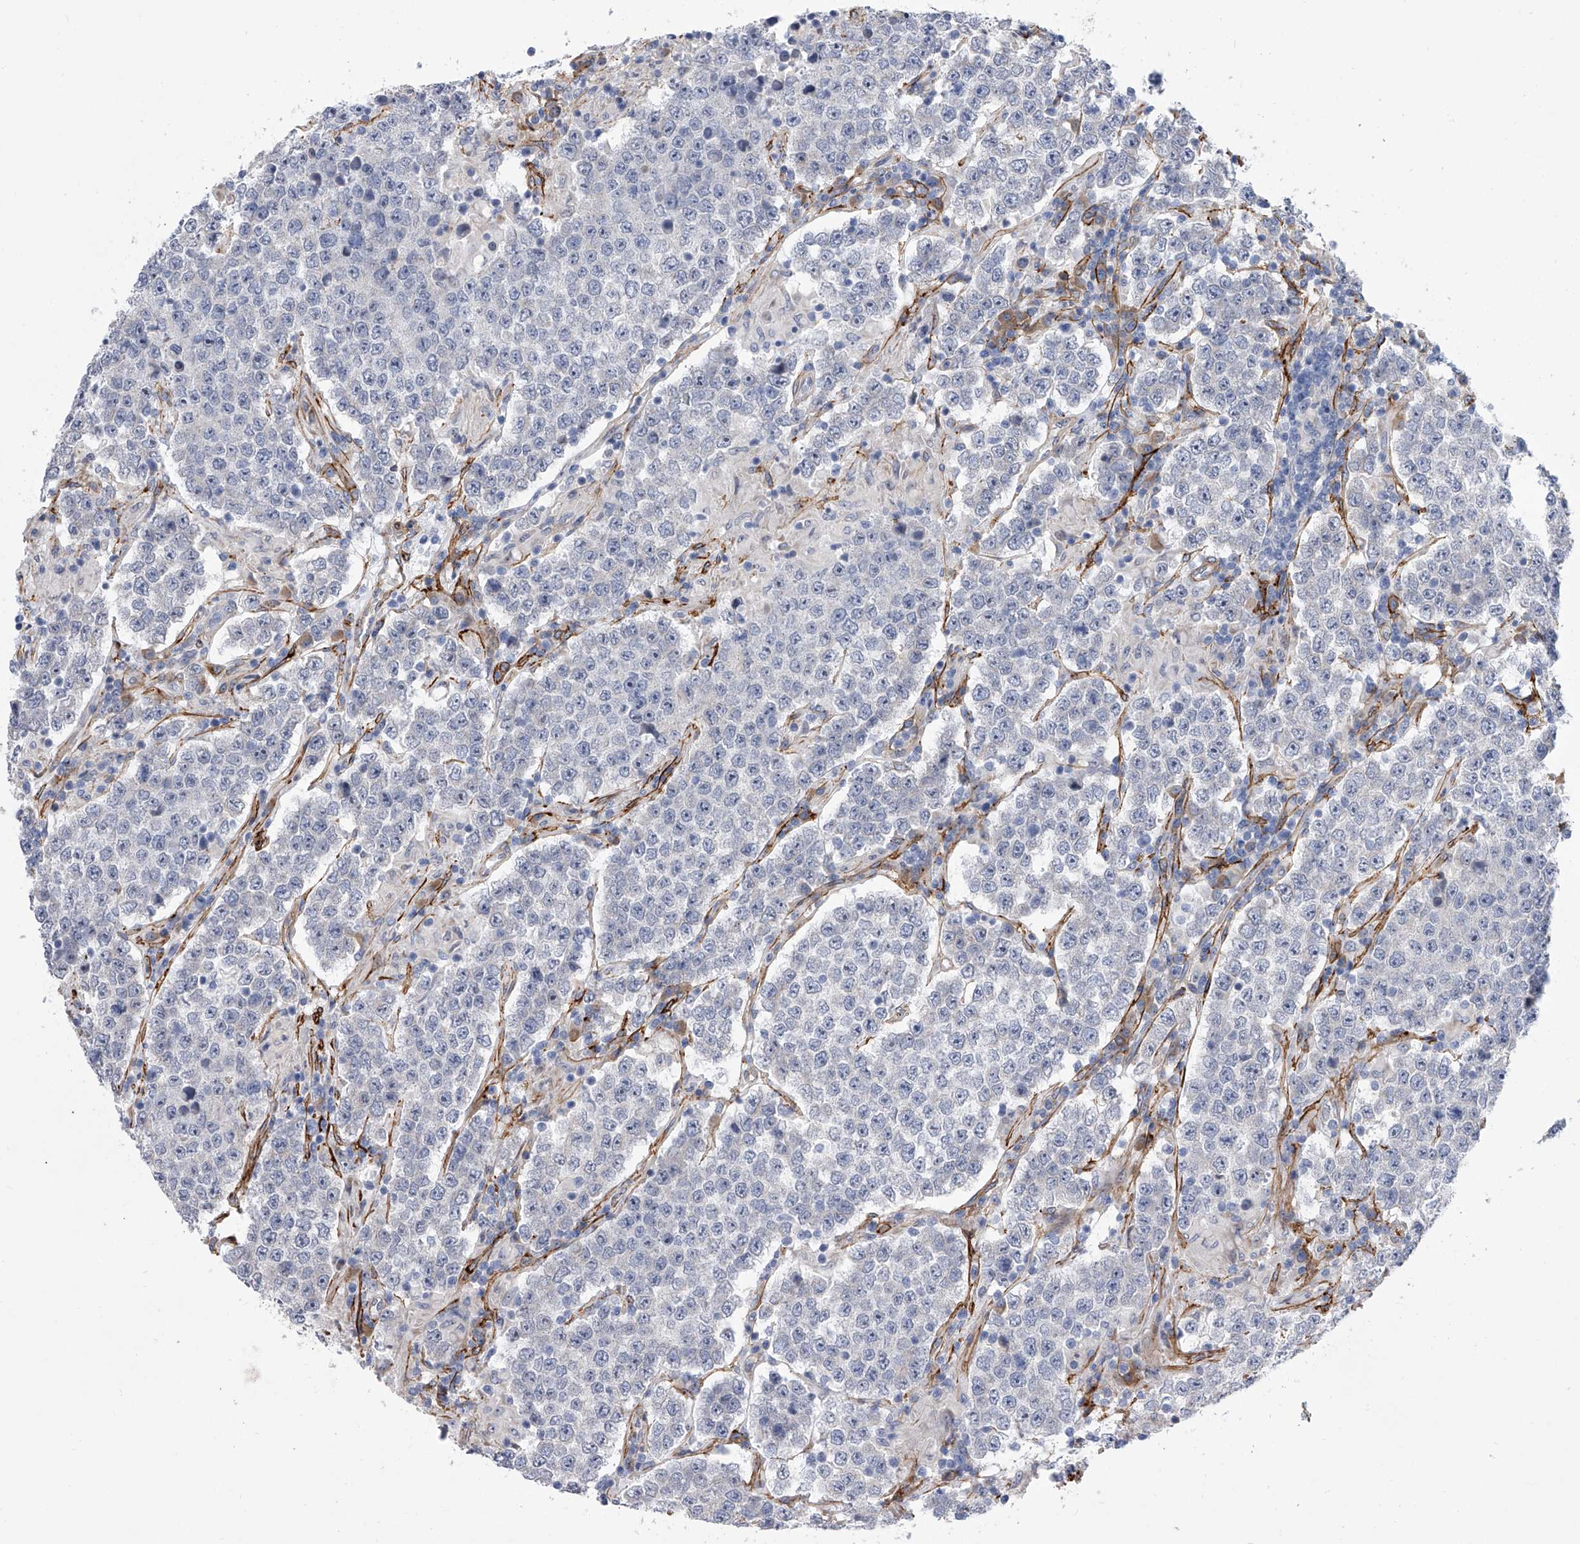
{"staining": {"intensity": "negative", "quantity": "none", "location": "none"}, "tissue": "testis cancer", "cell_type": "Tumor cells", "image_type": "cancer", "snomed": [{"axis": "morphology", "description": "Normal tissue, NOS"}, {"axis": "morphology", "description": "Urothelial carcinoma, High grade"}, {"axis": "morphology", "description": "Seminoma, NOS"}, {"axis": "morphology", "description": "Carcinoma, Embryonal, NOS"}, {"axis": "topography", "description": "Urinary bladder"}, {"axis": "topography", "description": "Testis"}], "caption": "This is an immunohistochemistry (IHC) image of human testis cancer (high-grade urothelial carcinoma). There is no positivity in tumor cells.", "gene": "ALG14", "patient": {"sex": "male", "age": 41}}